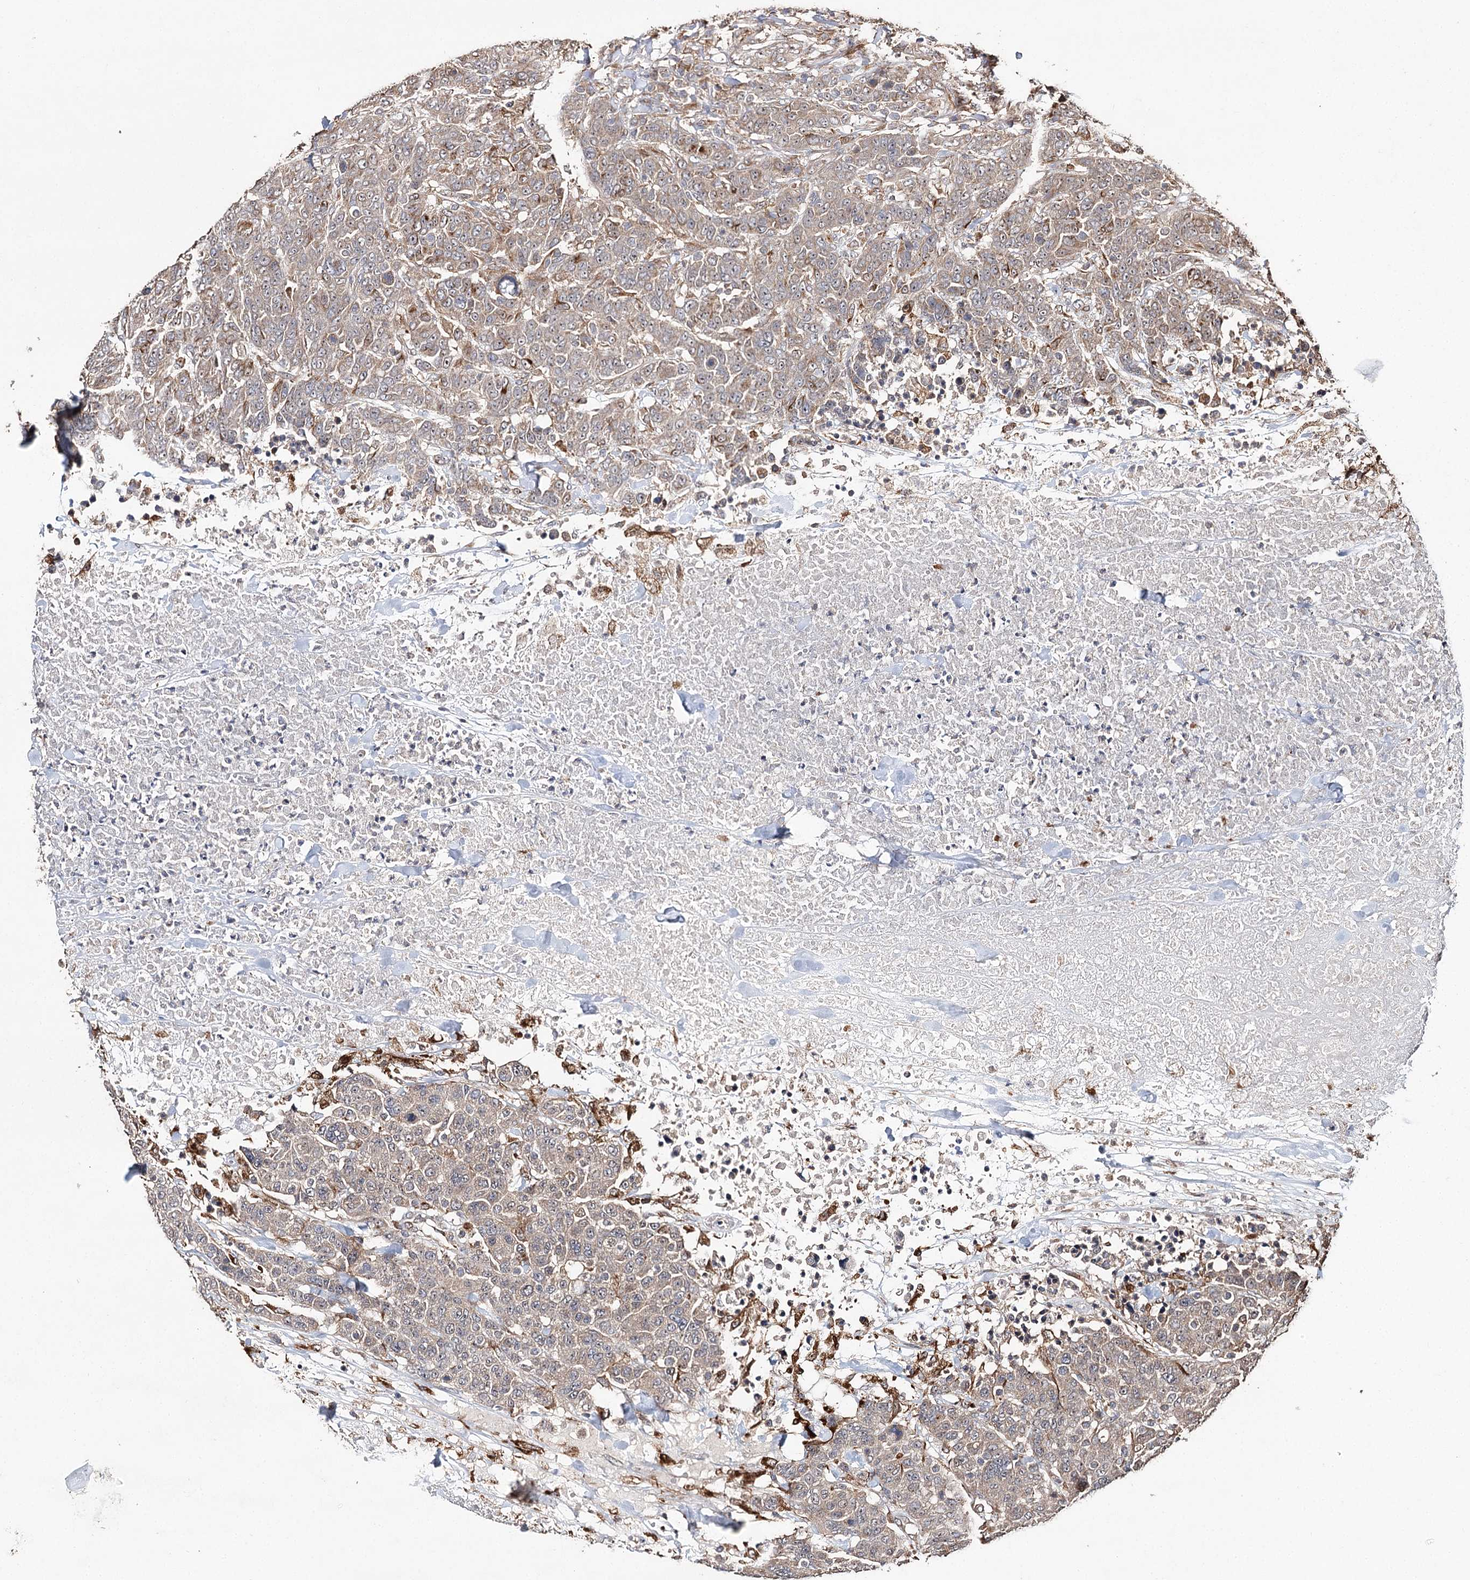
{"staining": {"intensity": "weak", "quantity": "25%-75%", "location": "cytoplasmic/membranous"}, "tissue": "breast cancer", "cell_type": "Tumor cells", "image_type": "cancer", "snomed": [{"axis": "morphology", "description": "Duct carcinoma"}, {"axis": "topography", "description": "Breast"}], "caption": "Protein expression analysis of human breast cancer reveals weak cytoplasmic/membranous staining in approximately 25%-75% of tumor cells.", "gene": "DMXL1", "patient": {"sex": "female", "age": 37}}